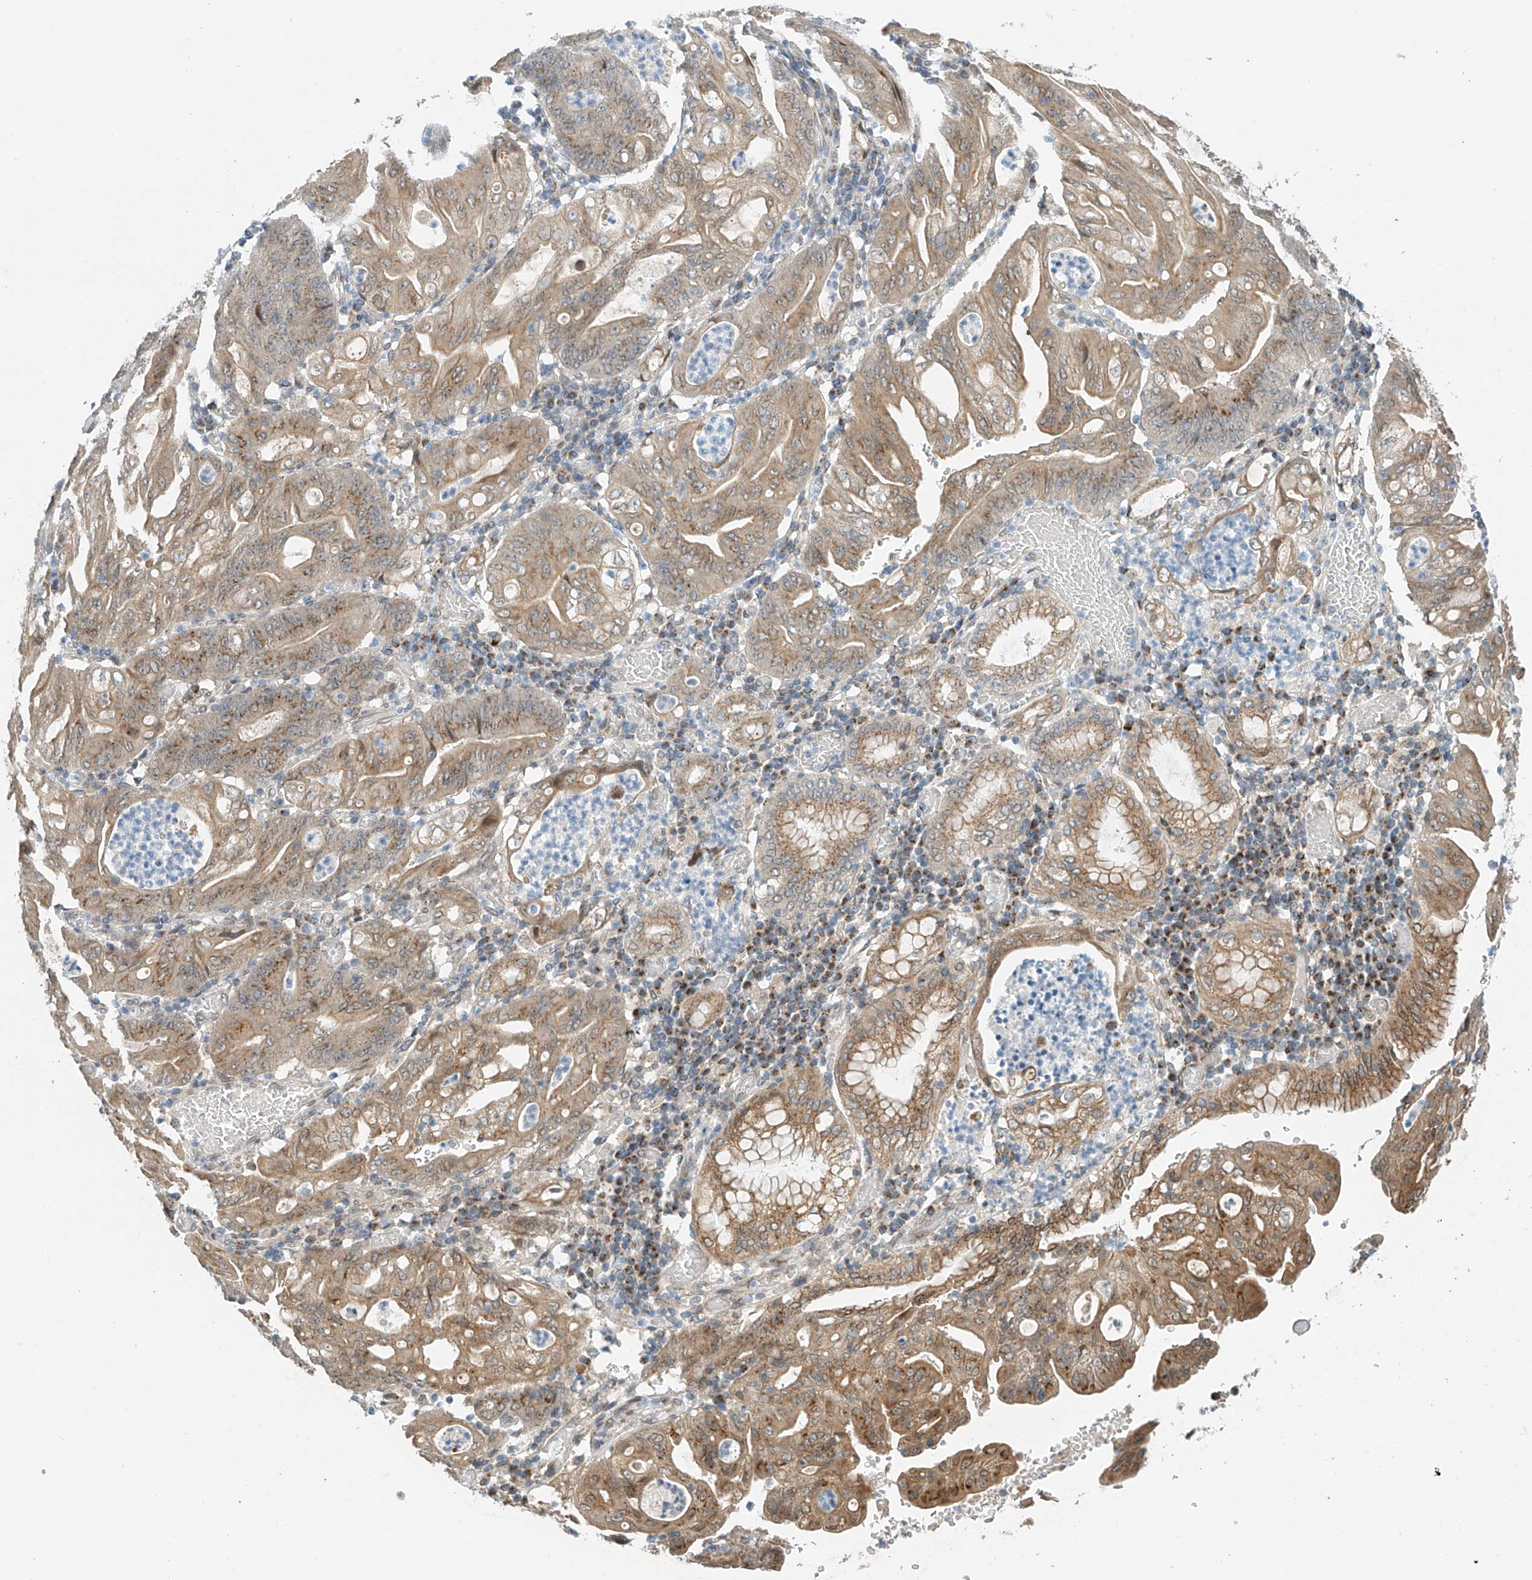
{"staining": {"intensity": "moderate", "quantity": ">75%", "location": "cytoplasmic/membranous"}, "tissue": "stomach cancer", "cell_type": "Tumor cells", "image_type": "cancer", "snomed": [{"axis": "morphology", "description": "Adenocarcinoma, NOS"}, {"axis": "topography", "description": "Stomach"}], "caption": "Approximately >75% of tumor cells in human stomach adenocarcinoma reveal moderate cytoplasmic/membranous protein expression as visualized by brown immunohistochemical staining.", "gene": "STARD9", "patient": {"sex": "female", "age": 73}}